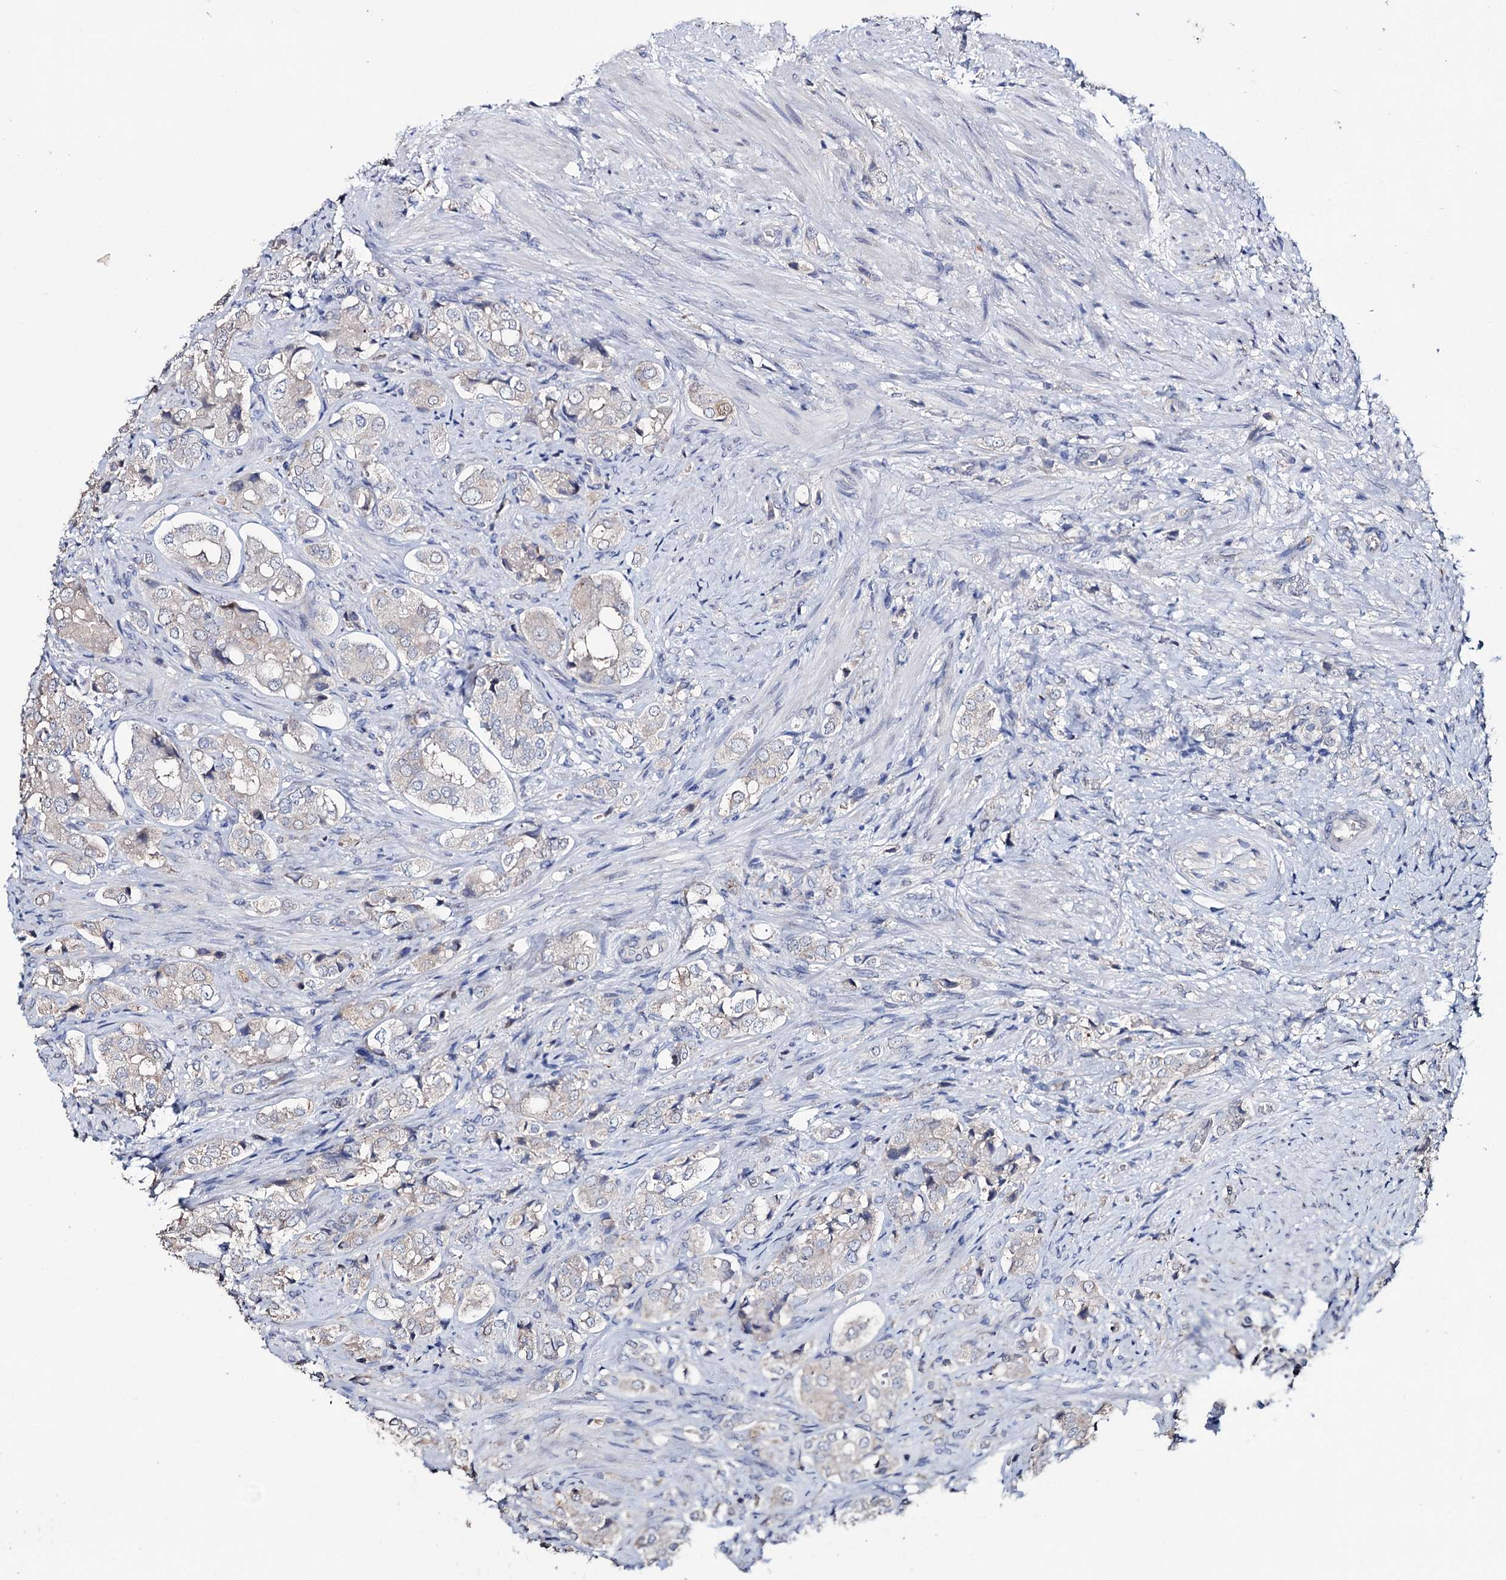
{"staining": {"intensity": "negative", "quantity": "none", "location": "none"}, "tissue": "prostate cancer", "cell_type": "Tumor cells", "image_type": "cancer", "snomed": [{"axis": "morphology", "description": "Adenocarcinoma, High grade"}, {"axis": "topography", "description": "Prostate"}], "caption": "IHC image of neoplastic tissue: adenocarcinoma (high-grade) (prostate) stained with DAB (3,3'-diaminobenzidine) reveals no significant protein positivity in tumor cells. Brightfield microscopy of immunohistochemistry stained with DAB (3,3'-diaminobenzidine) (brown) and hematoxylin (blue), captured at high magnification.", "gene": "EPB41L5", "patient": {"sex": "male", "age": 65}}